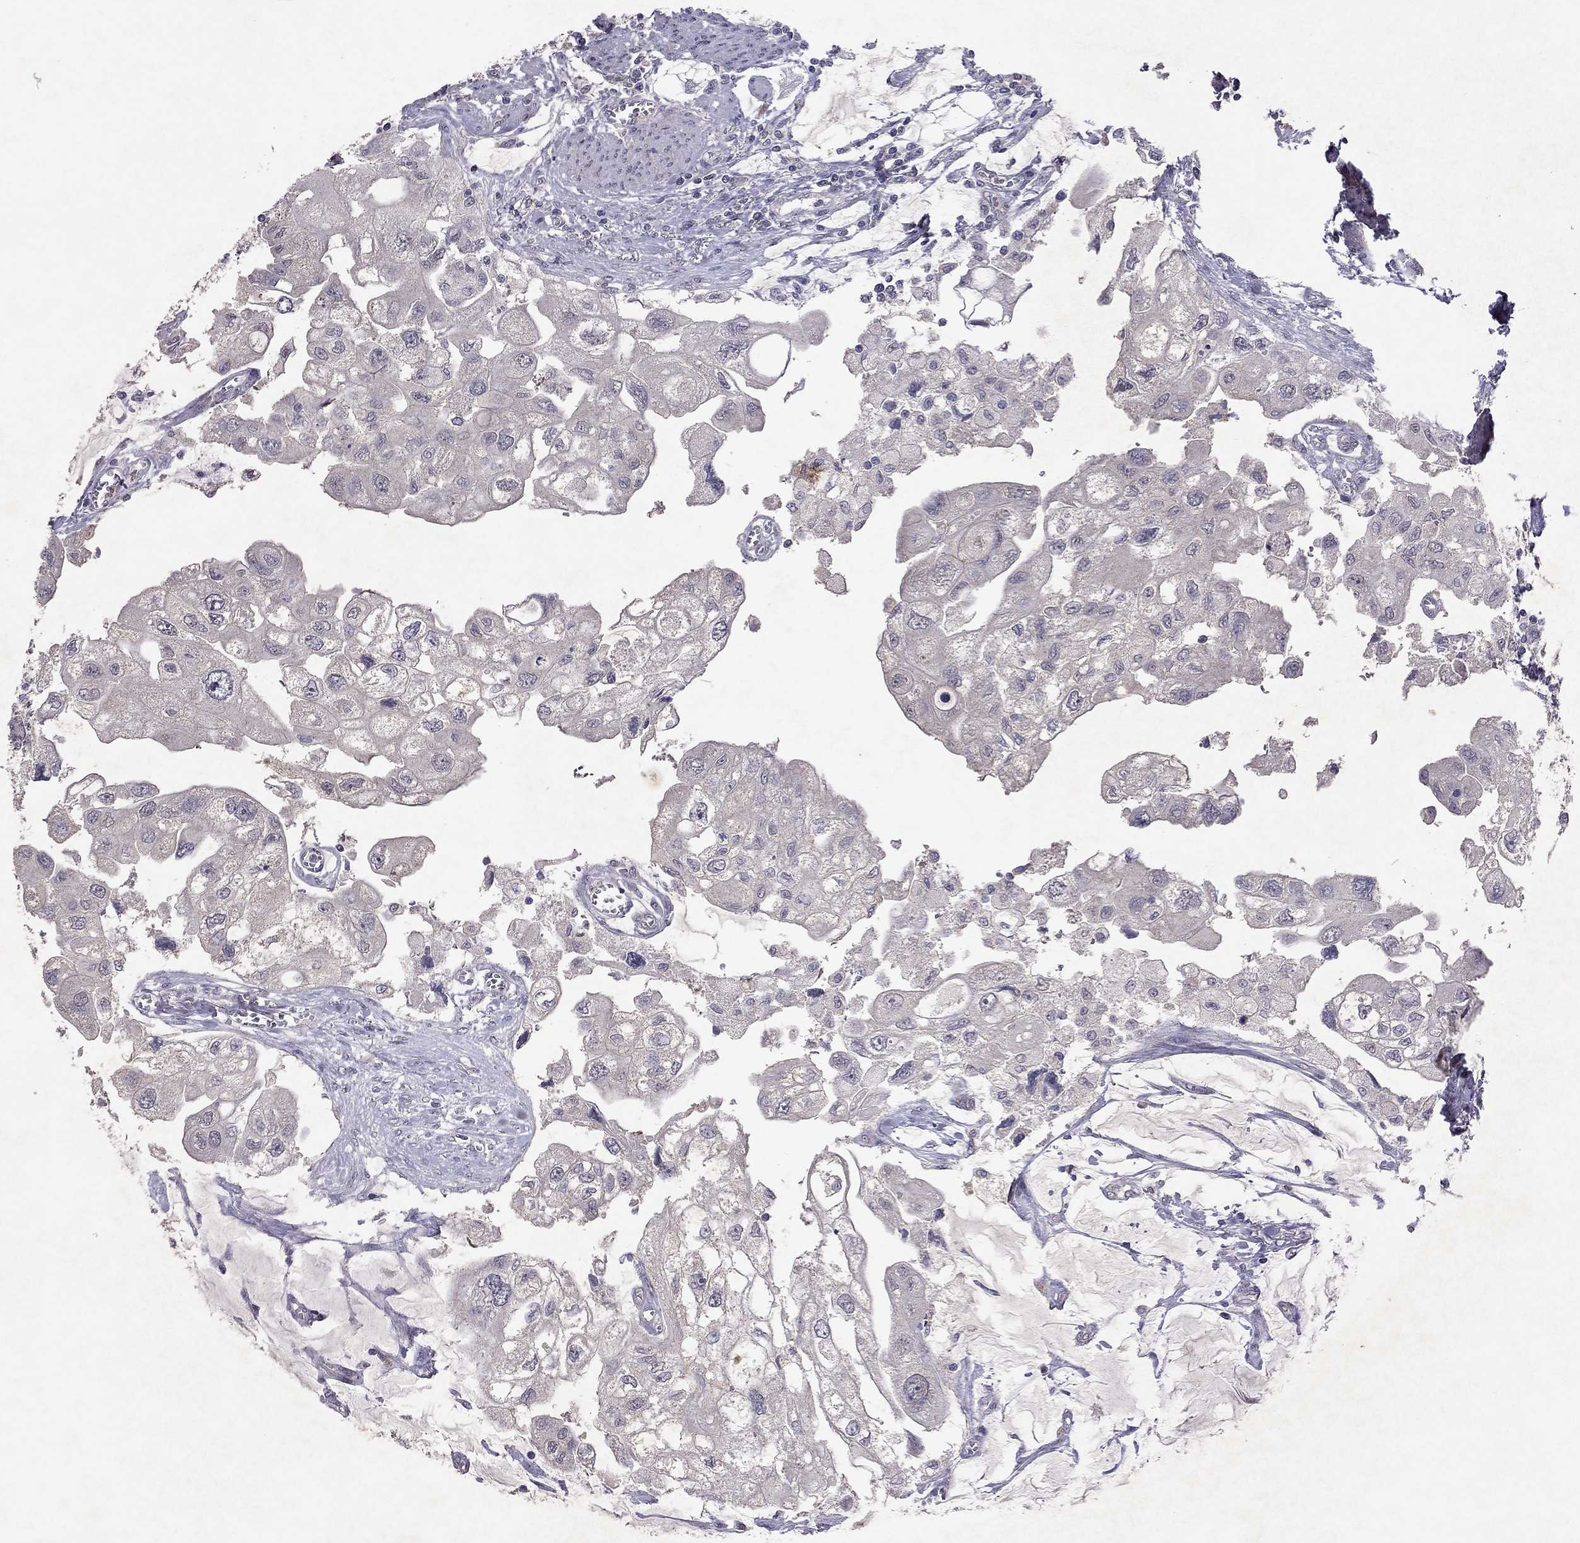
{"staining": {"intensity": "negative", "quantity": "none", "location": "none"}, "tissue": "urothelial cancer", "cell_type": "Tumor cells", "image_type": "cancer", "snomed": [{"axis": "morphology", "description": "Urothelial carcinoma, High grade"}, {"axis": "topography", "description": "Urinary bladder"}], "caption": "High power microscopy image of an immunohistochemistry (IHC) image of high-grade urothelial carcinoma, revealing no significant positivity in tumor cells.", "gene": "ESR2", "patient": {"sex": "male", "age": 59}}